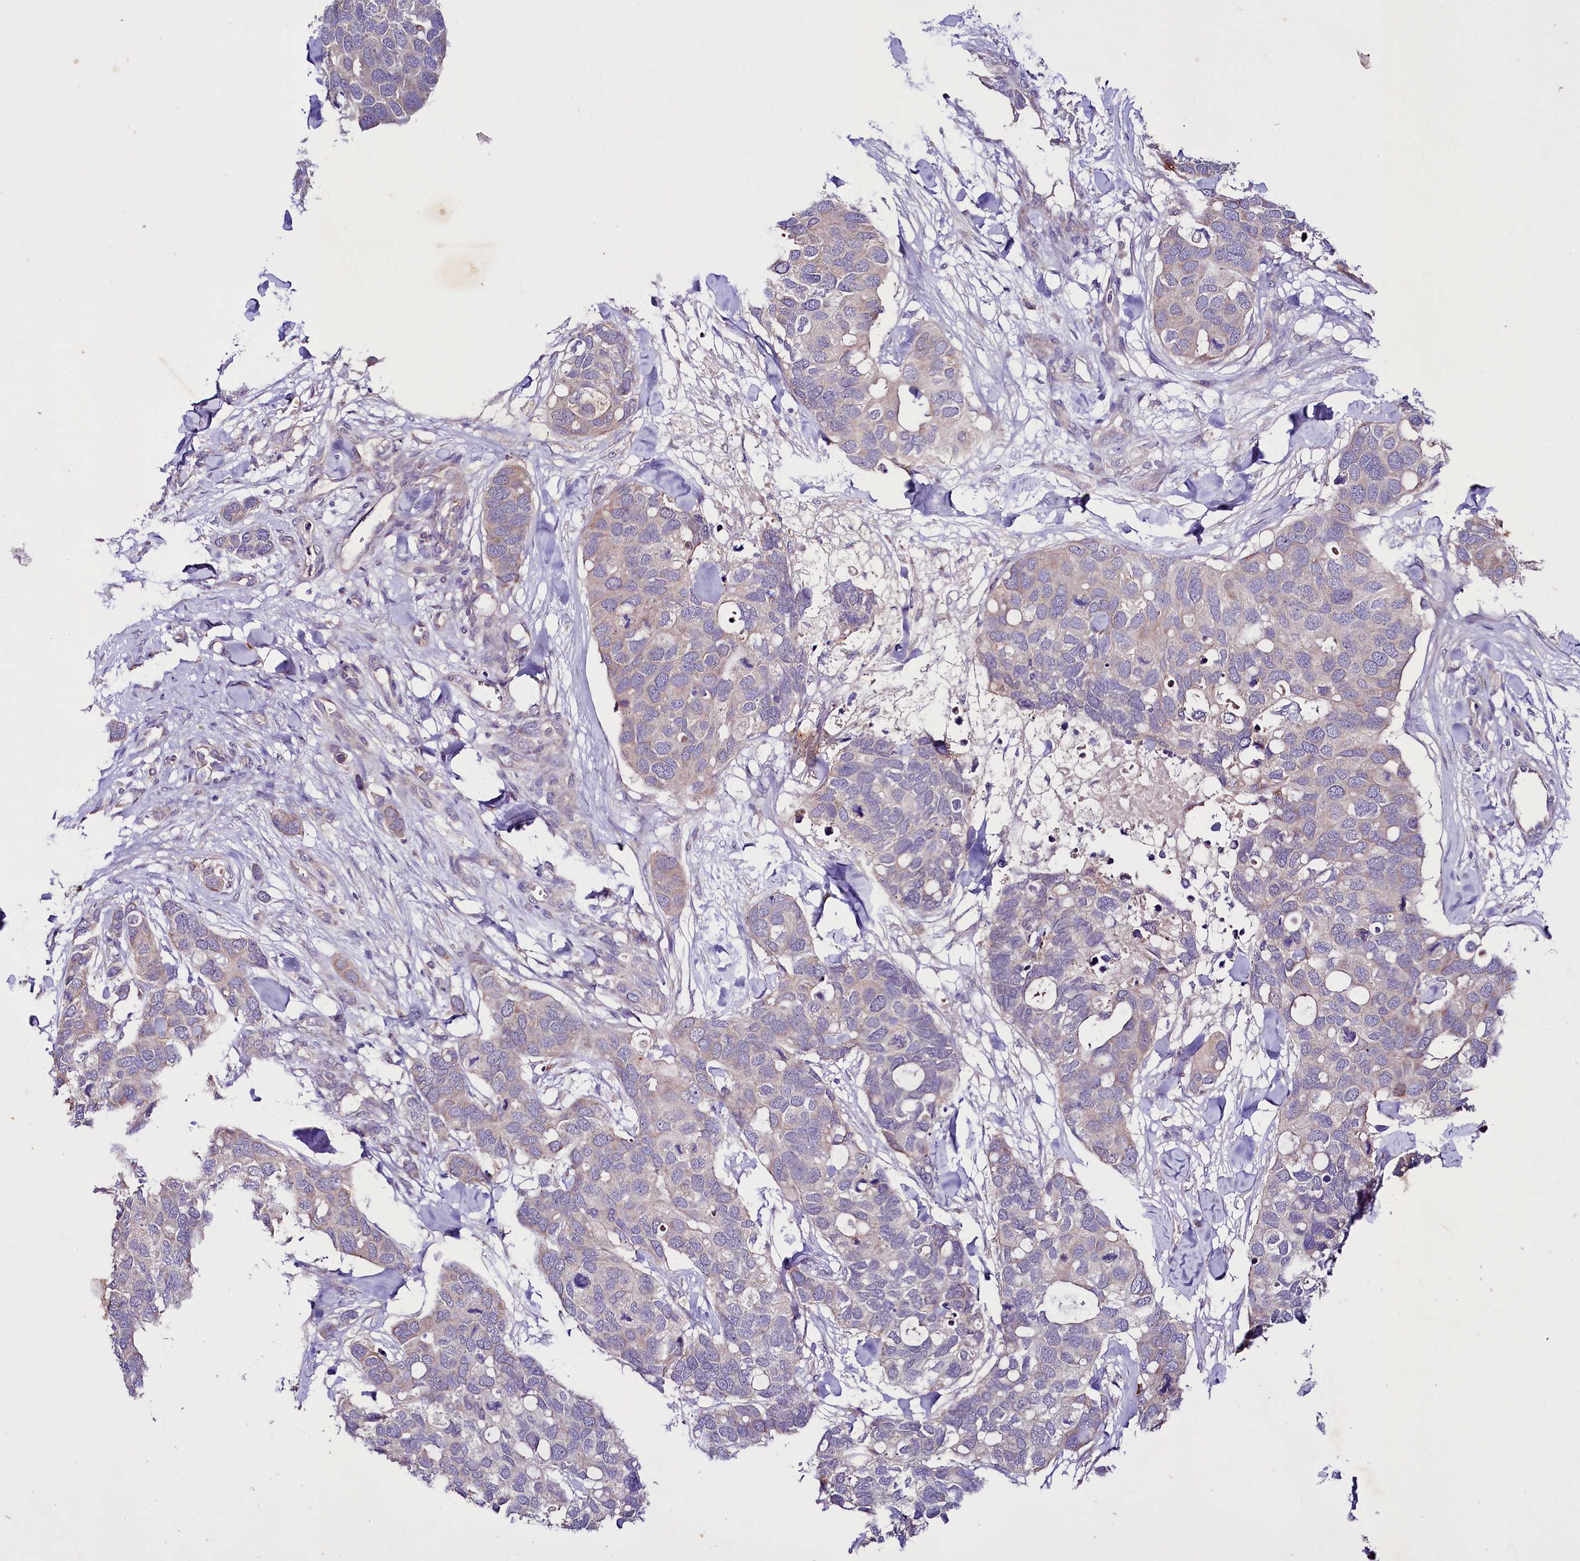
{"staining": {"intensity": "negative", "quantity": "none", "location": "none"}, "tissue": "breast cancer", "cell_type": "Tumor cells", "image_type": "cancer", "snomed": [{"axis": "morphology", "description": "Duct carcinoma"}, {"axis": "topography", "description": "Breast"}], "caption": "Image shows no protein expression in tumor cells of breast cancer tissue. The staining is performed using DAB (3,3'-diaminobenzidine) brown chromogen with nuclei counter-stained in using hematoxylin.", "gene": "ZNF45", "patient": {"sex": "female", "age": 83}}